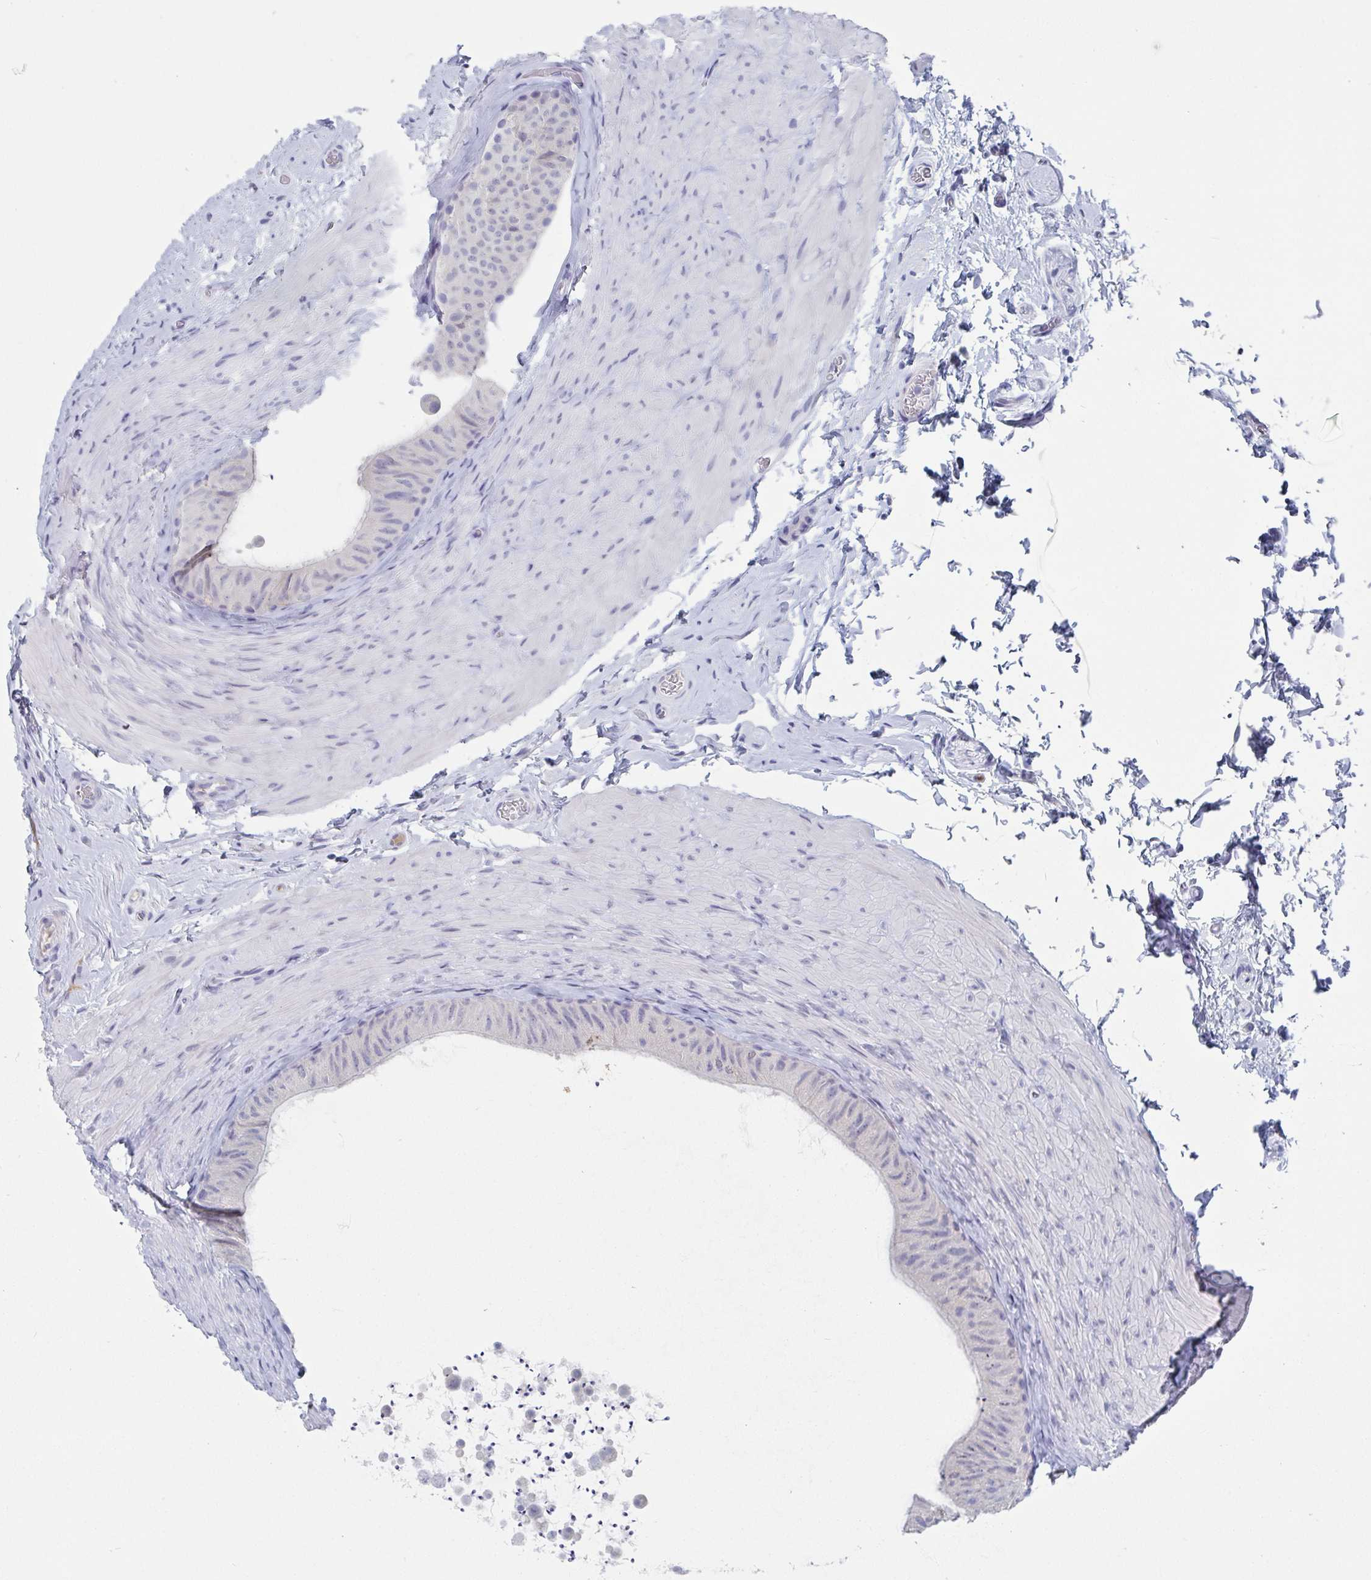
{"staining": {"intensity": "negative", "quantity": "none", "location": "none"}, "tissue": "epididymis", "cell_type": "Glandular cells", "image_type": "normal", "snomed": [{"axis": "morphology", "description": "Normal tissue, NOS"}, {"axis": "topography", "description": "Epididymis, spermatic cord, NOS"}, {"axis": "topography", "description": "Epididymis"}], "caption": "This is a micrograph of immunohistochemistry staining of normal epididymis, which shows no staining in glandular cells. The staining is performed using DAB (3,3'-diaminobenzidine) brown chromogen with nuclei counter-stained in using hematoxylin.", "gene": "NT5C3B", "patient": {"sex": "male", "age": 31}}